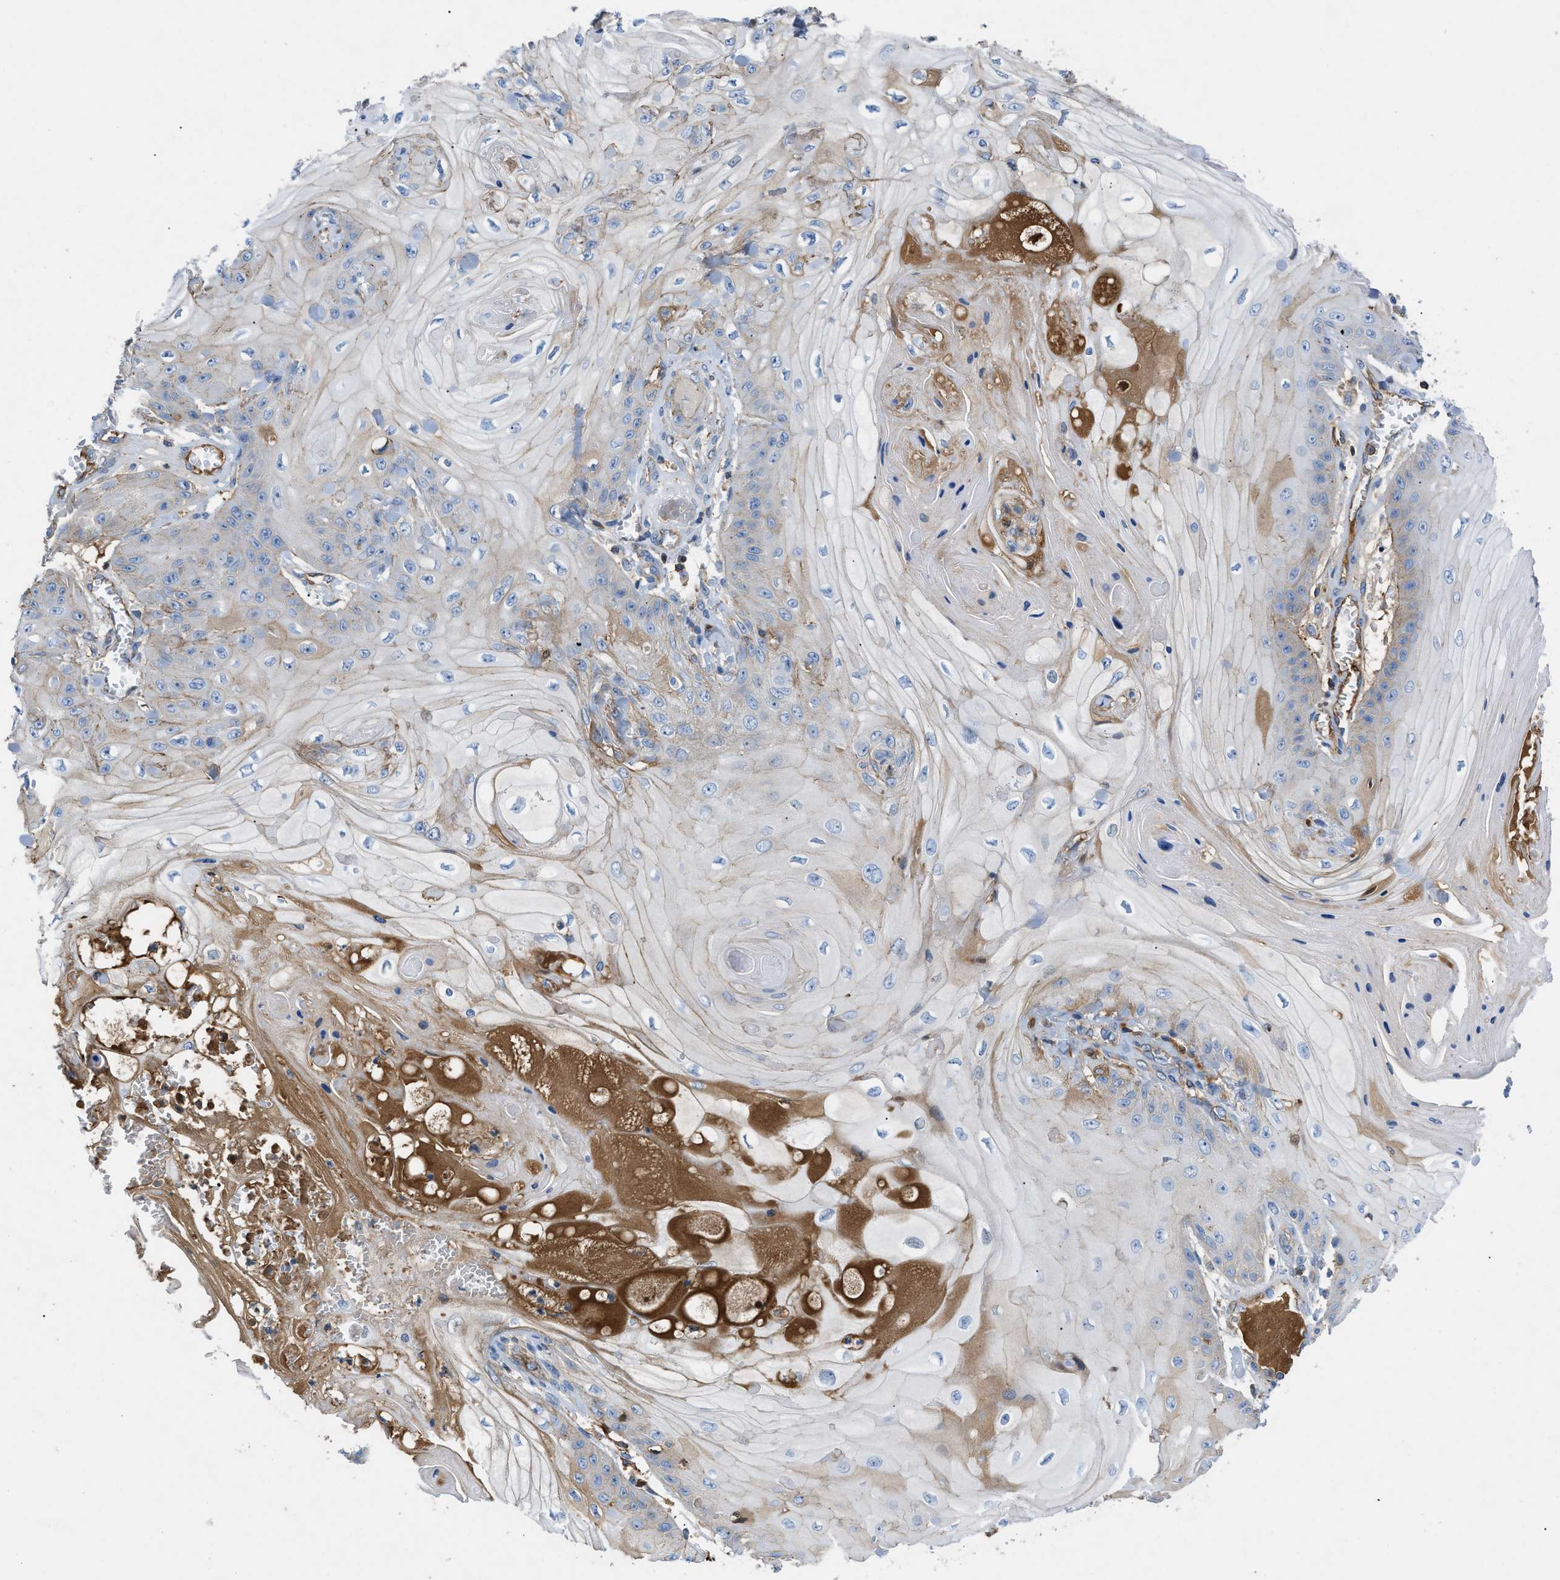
{"staining": {"intensity": "negative", "quantity": "none", "location": "none"}, "tissue": "skin cancer", "cell_type": "Tumor cells", "image_type": "cancer", "snomed": [{"axis": "morphology", "description": "Squamous cell carcinoma, NOS"}, {"axis": "topography", "description": "Skin"}], "caption": "This is an immunohistochemistry micrograph of skin squamous cell carcinoma. There is no positivity in tumor cells.", "gene": "ATP6V0D1", "patient": {"sex": "male", "age": 74}}